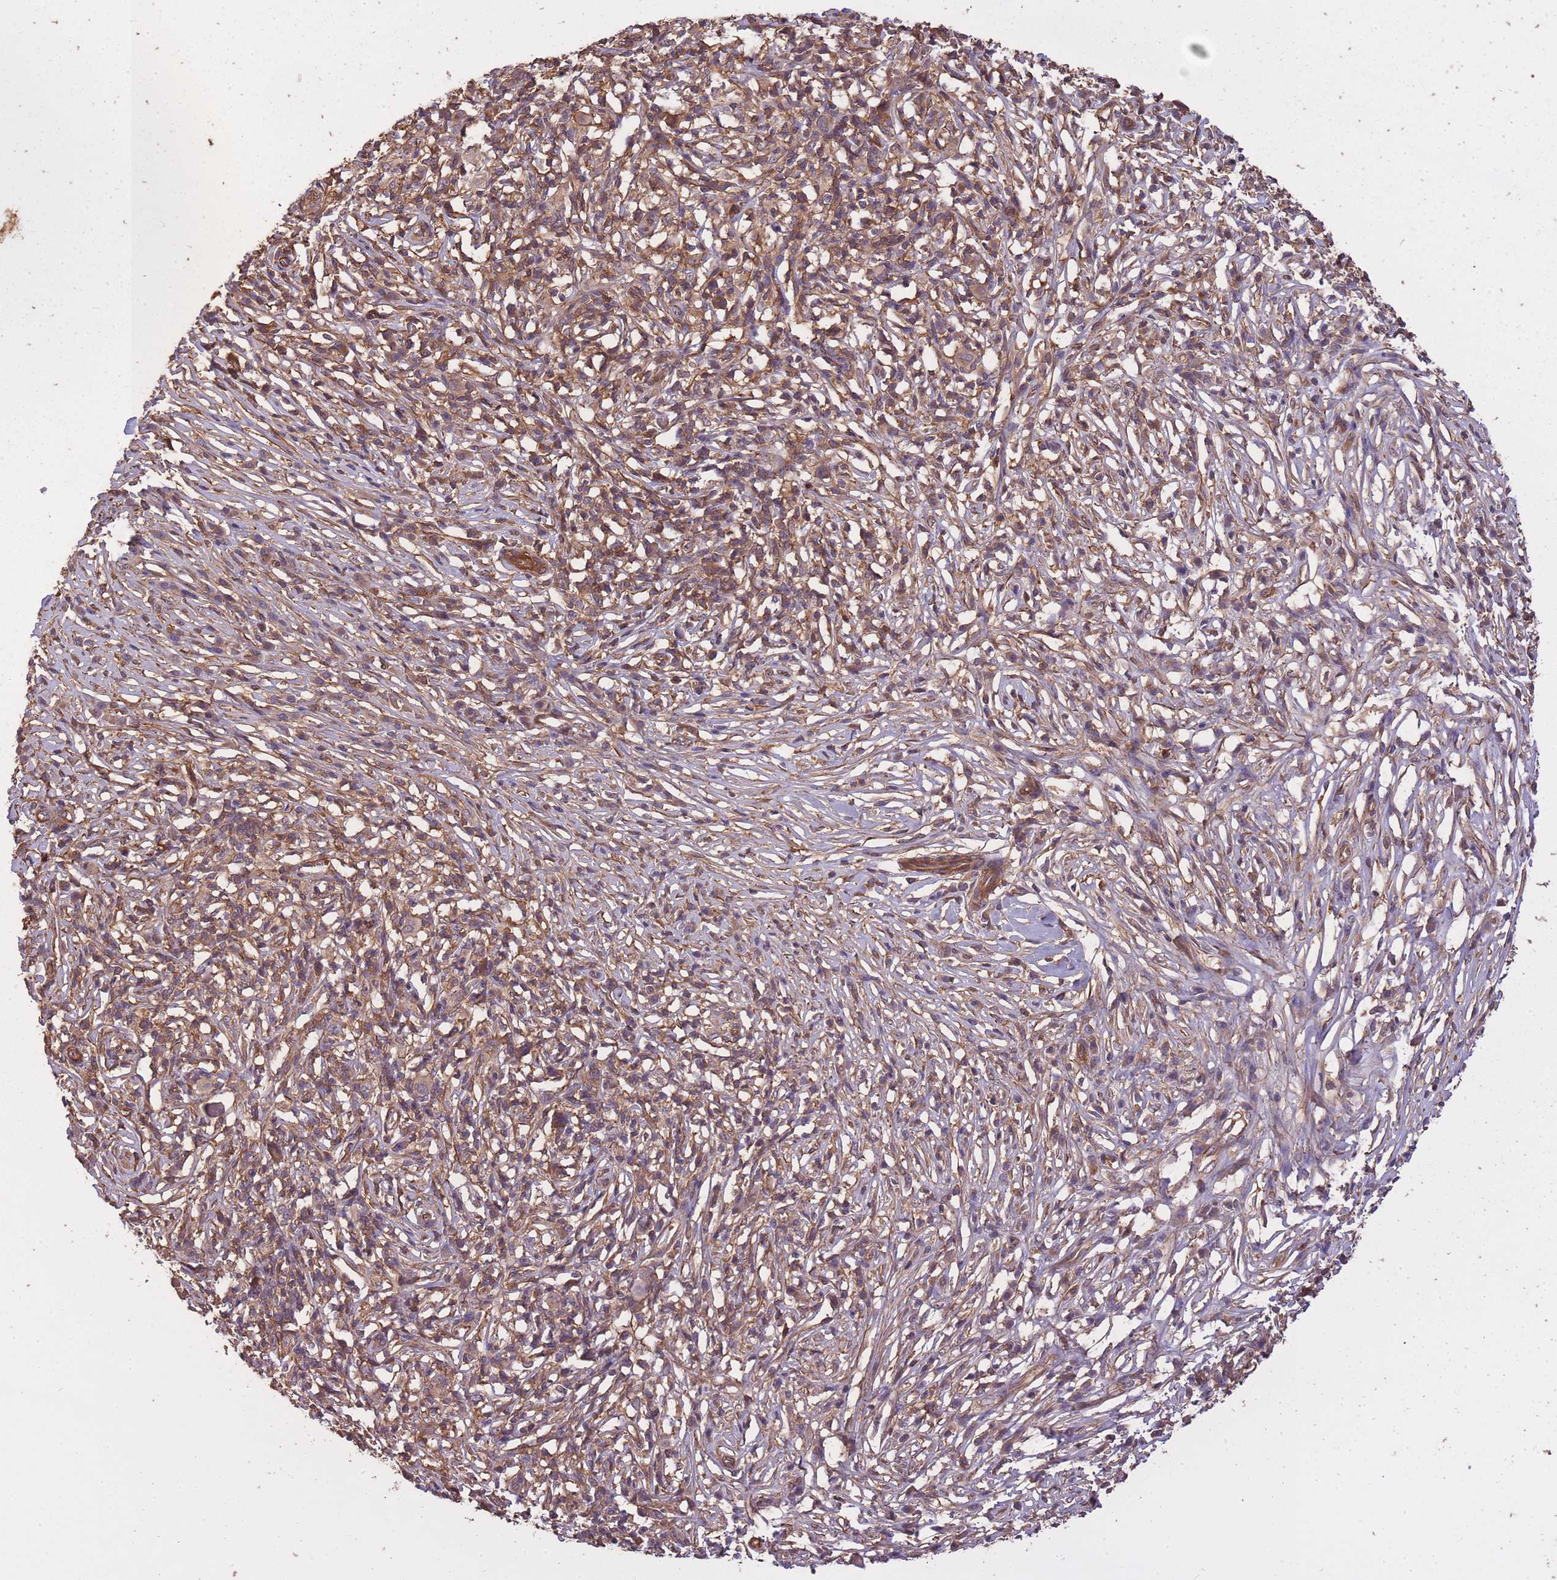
{"staining": {"intensity": "weak", "quantity": ">75%", "location": "cytoplasmic/membranous"}, "tissue": "melanoma", "cell_type": "Tumor cells", "image_type": "cancer", "snomed": [{"axis": "morphology", "description": "Malignant melanoma, NOS"}, {"axis": "topography", "description": "Skin"}], "caption": "A low amount of weak cytoplasmic/membranous expression is appreciated in approximately >75% of tumor cells in melanoma tissue.", "gene": "ARMH3", "patient": {"sex": "male", "age": 66}}